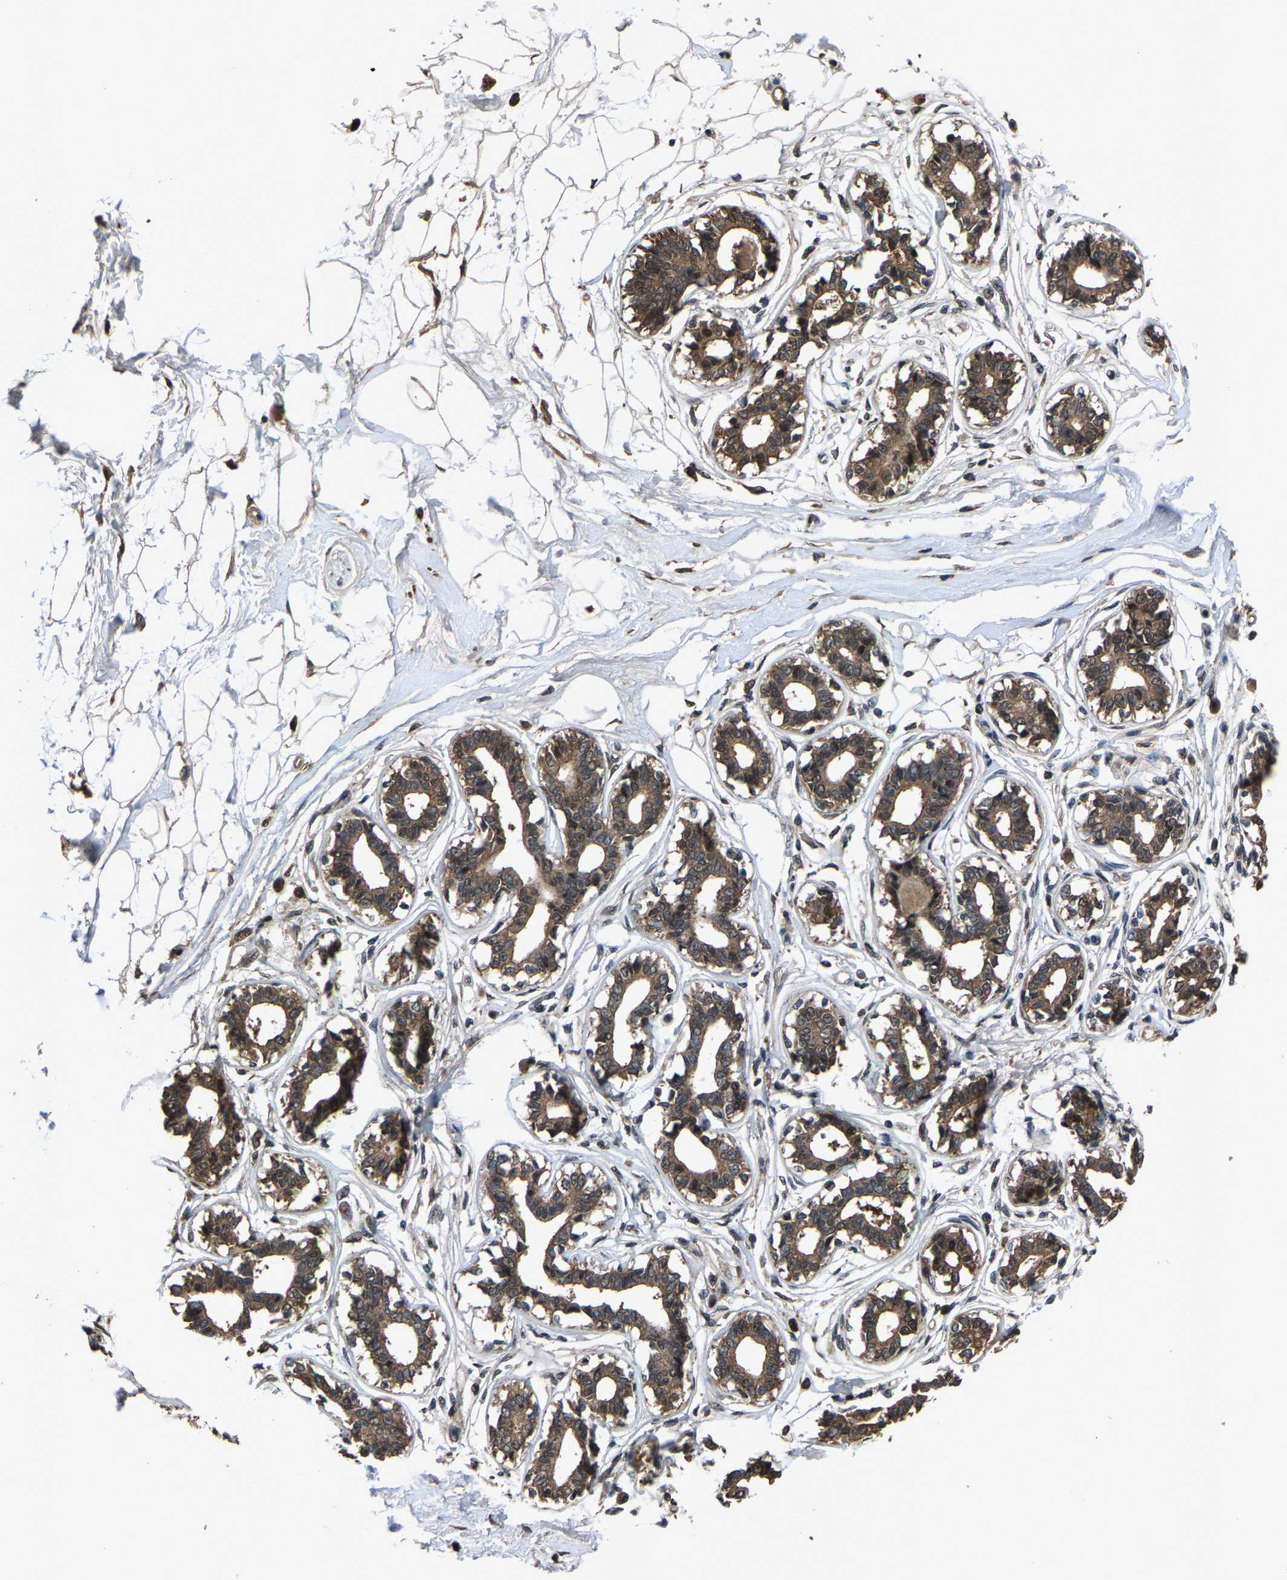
{"staining": {"intensity": "moderate", "quantity": ">75%", "location": "cytoplasmic/membranous"}, "tissue": "breast", "cell_type": "Adipocytes", "image_type": "normal", "snomed": [{"axis": "morphology", "description": "Normal tissue, NOS"}, {"axis": "topography", "description": "Breast"}], "caption": "DAB immunohistochemical staining of unremarkable breast displays moderate cytoplasmic/membranous protein positivity in approximately >75% of adipocytes.", "gene": "HUWE1", "patient": {"sex": "female", "age": 45}}